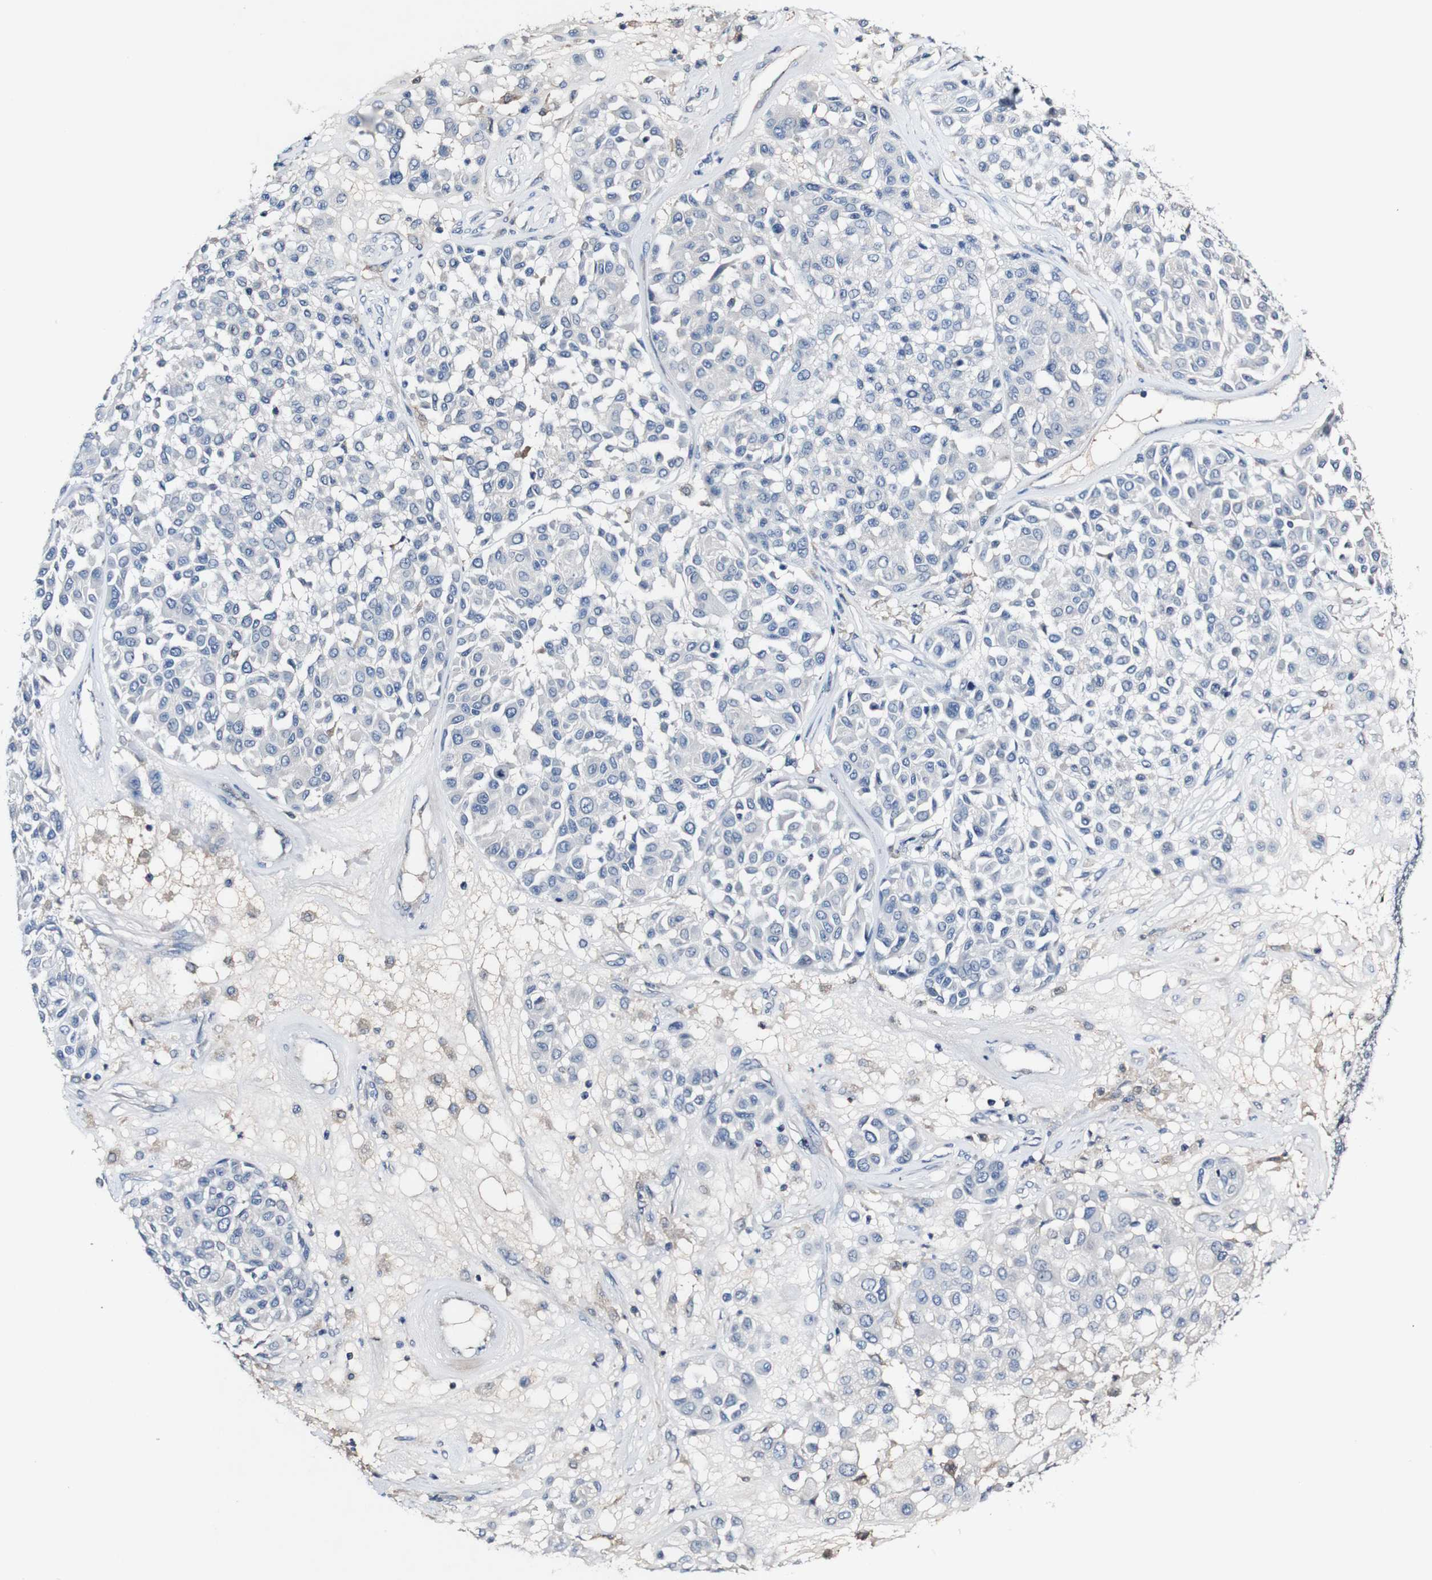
{"staining": {"intensity": "negative", "quantity": "none", "location": "none"}, "tissue": "melanoma", "cell_type": "Tumor cells", "image_type": "cancer", "snomed": [{"axis": "morphology", "description": "Malignant melanoma, Metastatic site"}, {"axis": "topography", "description": "Soft tissue"}], "caption": "DAB (3,3'-diaminobenzidine) immunohistochemical staining of melanoma reveals no significant staining in tumor cells.", "gene": "GRAMD1A", "patient": {"sex": "male", "age": 41}}